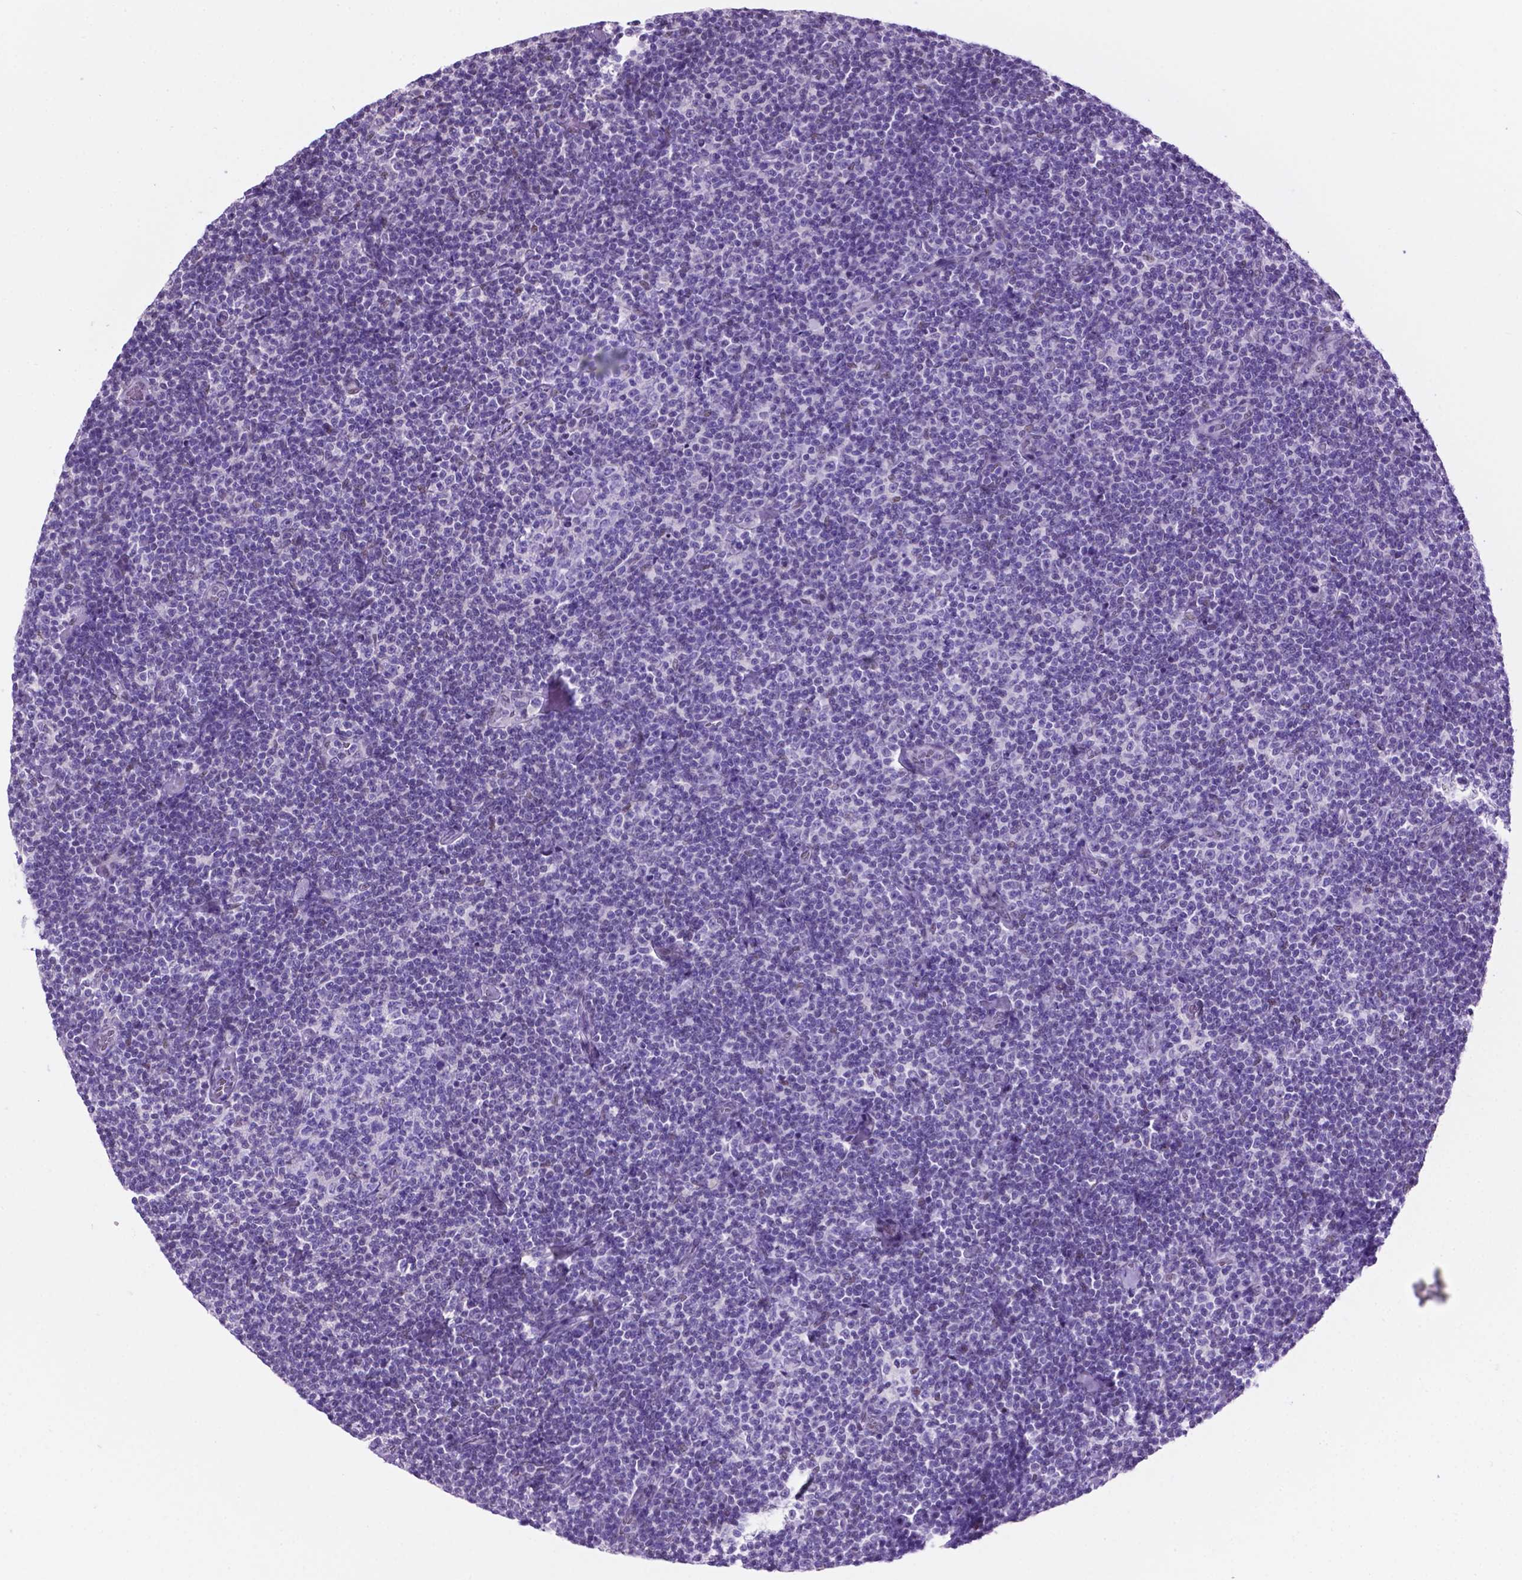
{"staining": {"intensity": "negative", "quantity": "none", "location": "none"}, "tissue": "lymphoma", "cell_type": "Tumor cells", "image_type": "cancer", "snomed": [{"axis": "morphology", "description": "Malignant lymphoma, non-Hodgkin's type, Low grade"}, {"axis": "topography", "description": "Lymph node"}], "caption": "An image of human lymphoma is negative for staining in tumor cells.", "gene": "TMEM210", "patient": {"sex": "male", "age": 81}}